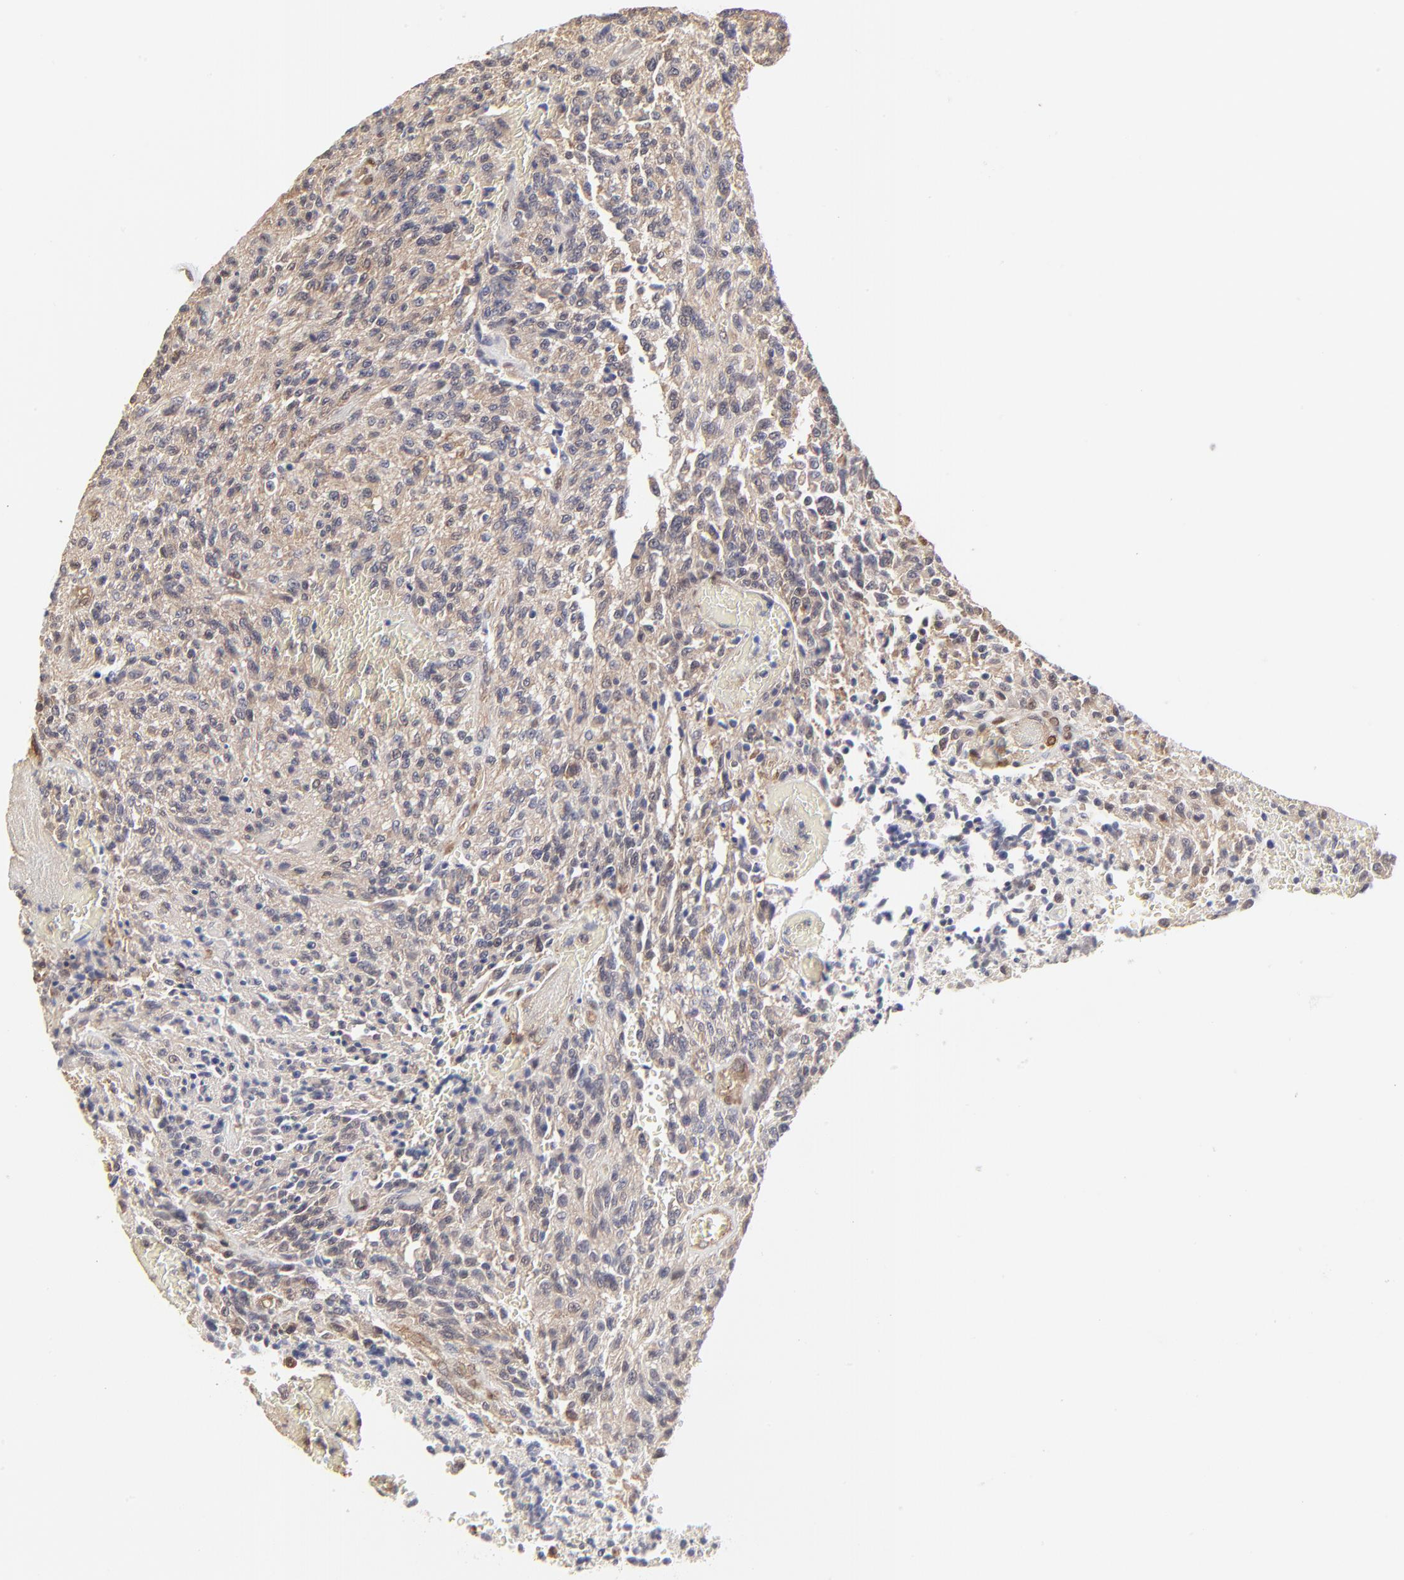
{"staining": {"intensity": "negative", "quantity": "none", "location": "none"}, "tissue": "glioma", "cell_type": "Tumor cells", "image_type": "cancer", "snomed": [{"axis": "morphology", "description": "Normal tissue, NOS"}, {"axis": "morphology", "description": "Glioma, malignant, High grade"}, {"axis": "topography", "description": "Cerebral cortex"}], "caption": "DAB immunohistochemical staining of glioma shows no significant staining in tumor cells.", "gene": "CASP3", "patient": {"sex": "male", "age": 56}}